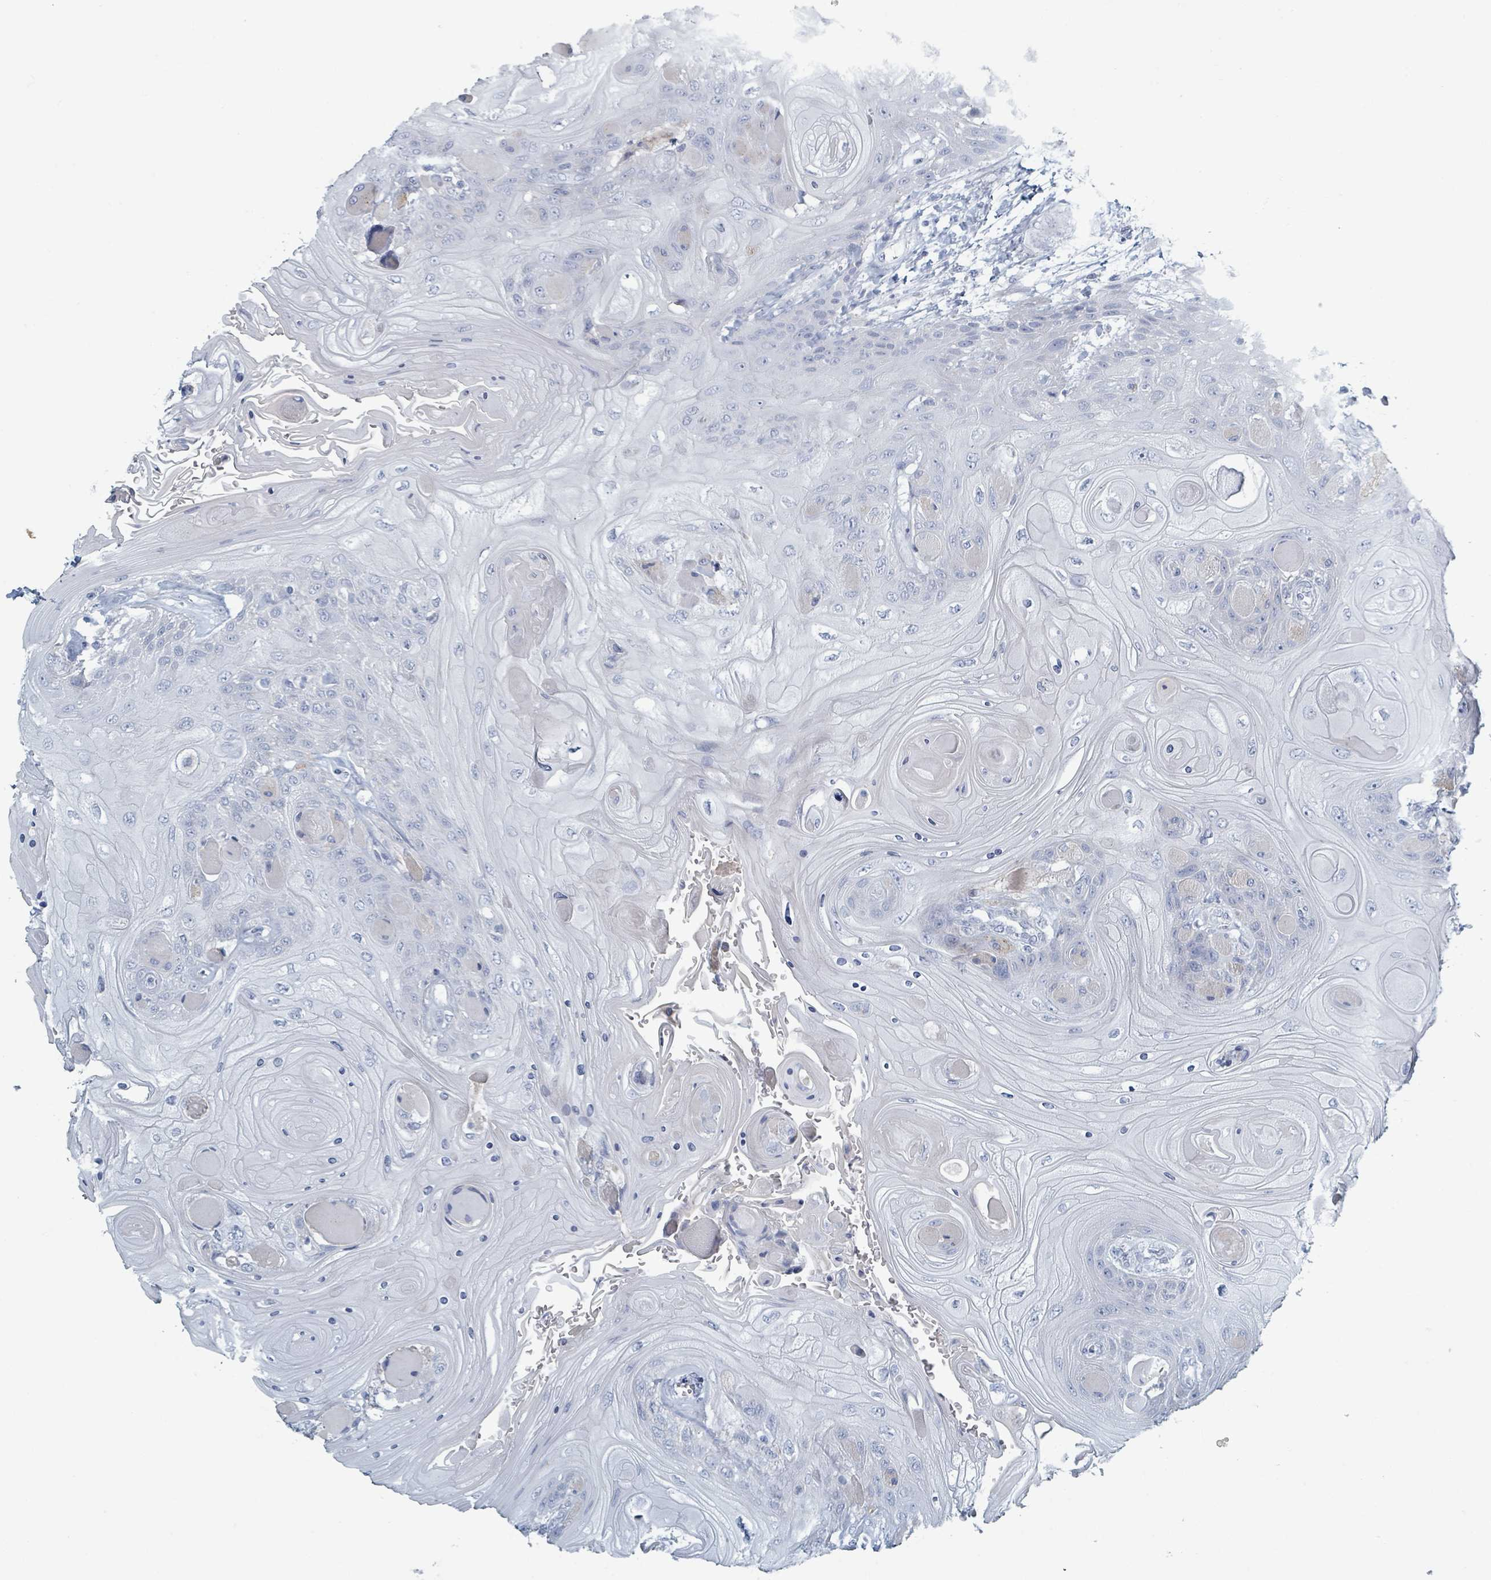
{"staining": {"intensity": "negative", "quantity": "none", "location": "none"}, "tissue": "head and neck cancer", "cell_type": "Tumor cells", "image_type": "cancer", "snomed": [{"axis": "morphology", "description": "Squamous cell carcinoma, NOS"}, {"axis": "topography", "description": "Head-Neck"}], "caption": "Squamous cell carcinoma (head and neck) stained for a protein using IHC shows no expression tumor cells.", "gene": "HEATR5A", "patient": {"sex": "female", "age": 43}}